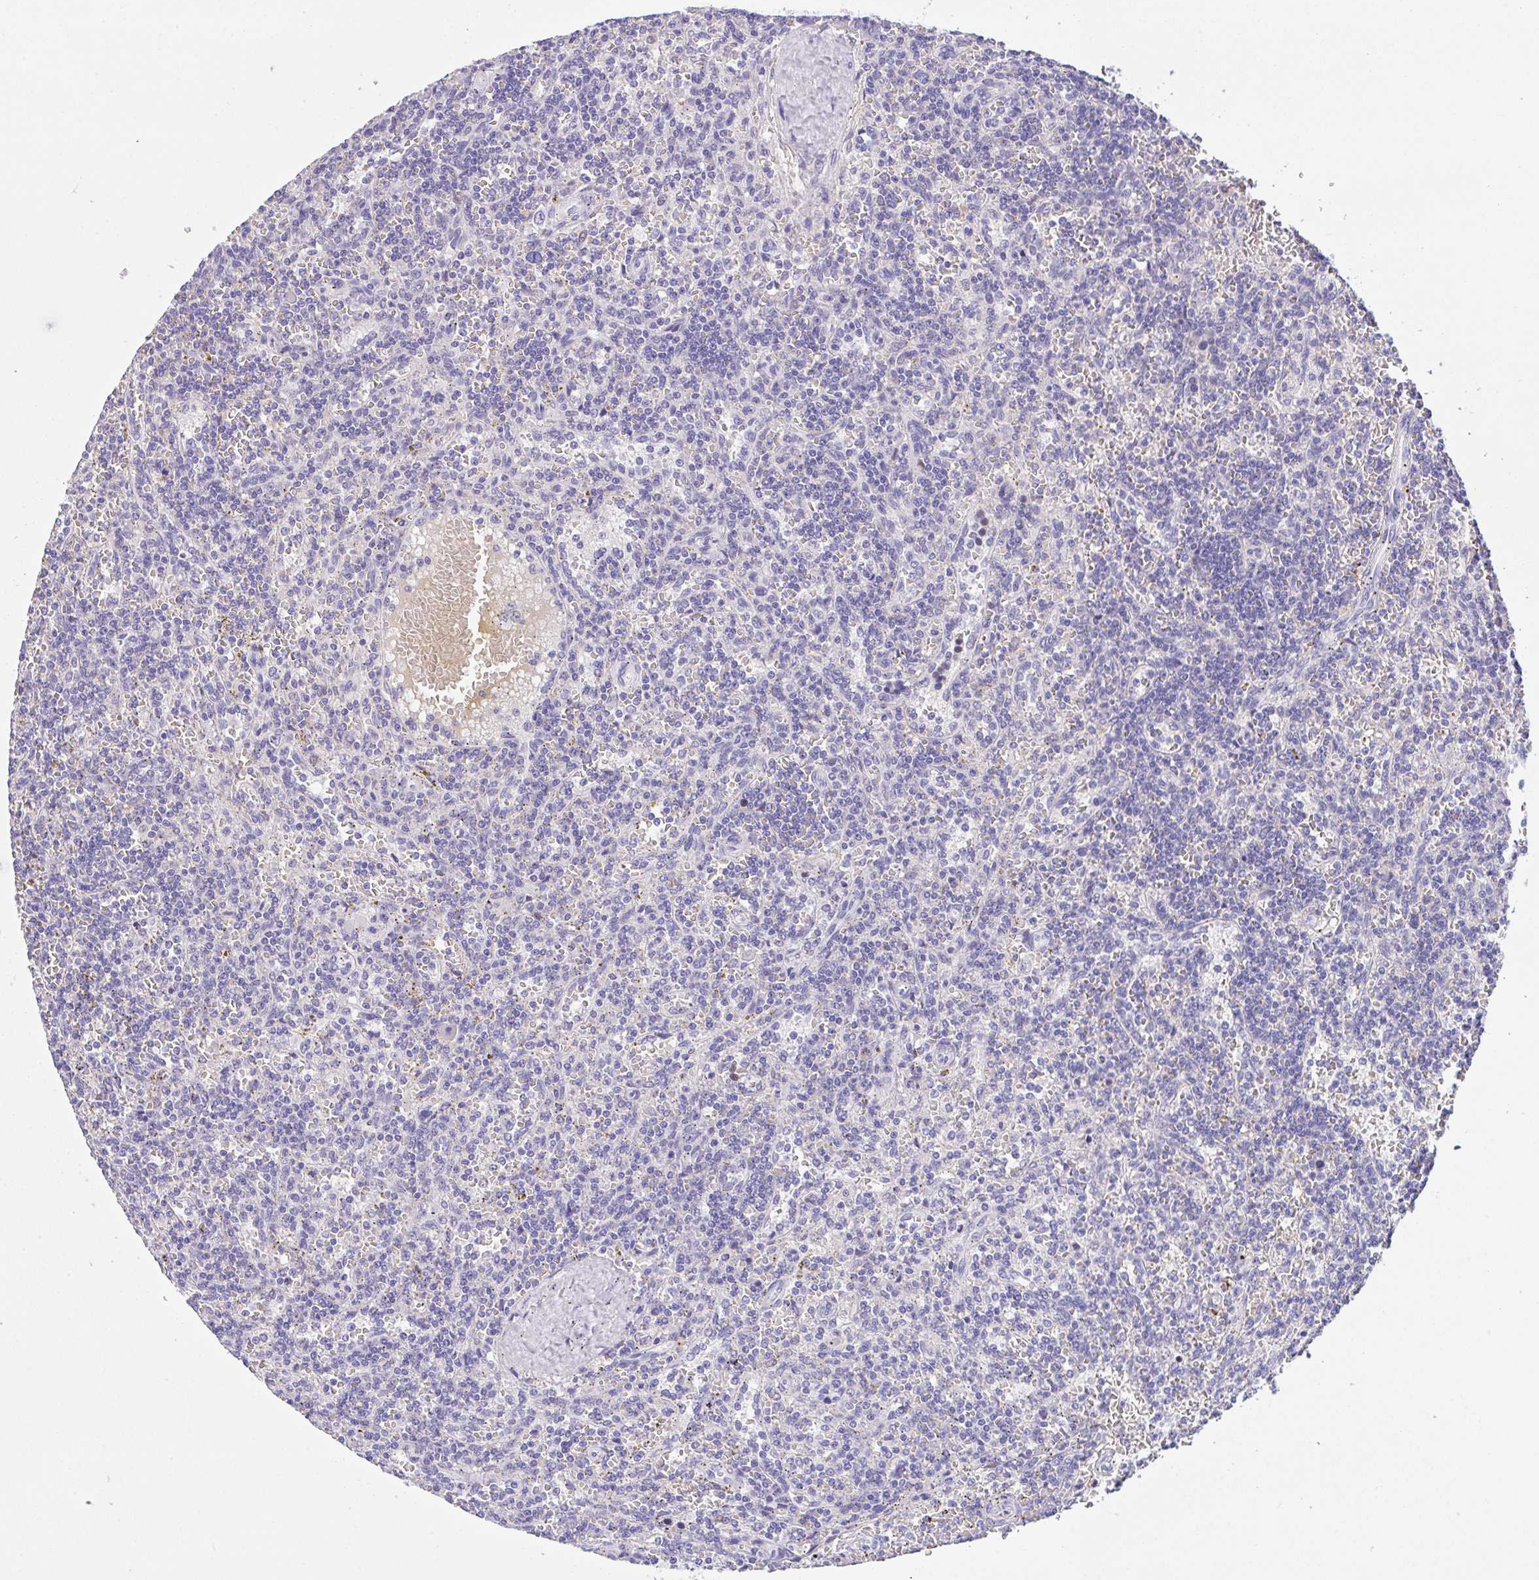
{"staining": {"intensity": "negative", "quantity": "none", "location": "none"}, "tissue": "lymphoma", "cell_type": "Tumor cells", "image_type": "cancer", "snomed": [{"axis": "morphology", "description": "Malignant lymphoma, non-Hodgkin's type, Low grade"}, {"axis": "topography", "description": "Spleen"}], "caption": "Protein analysis of lymphoma shows no significant positivity in tumor cells. The staining was performed using DAB (3,3'-diaminobenzidine) to visualize the protein expression in brown, while the nuclei were stained in blue with hematoxylin (Magnification: 20x).", "gene": "CA10", "patient": {"sex": "male", "age": 73}}